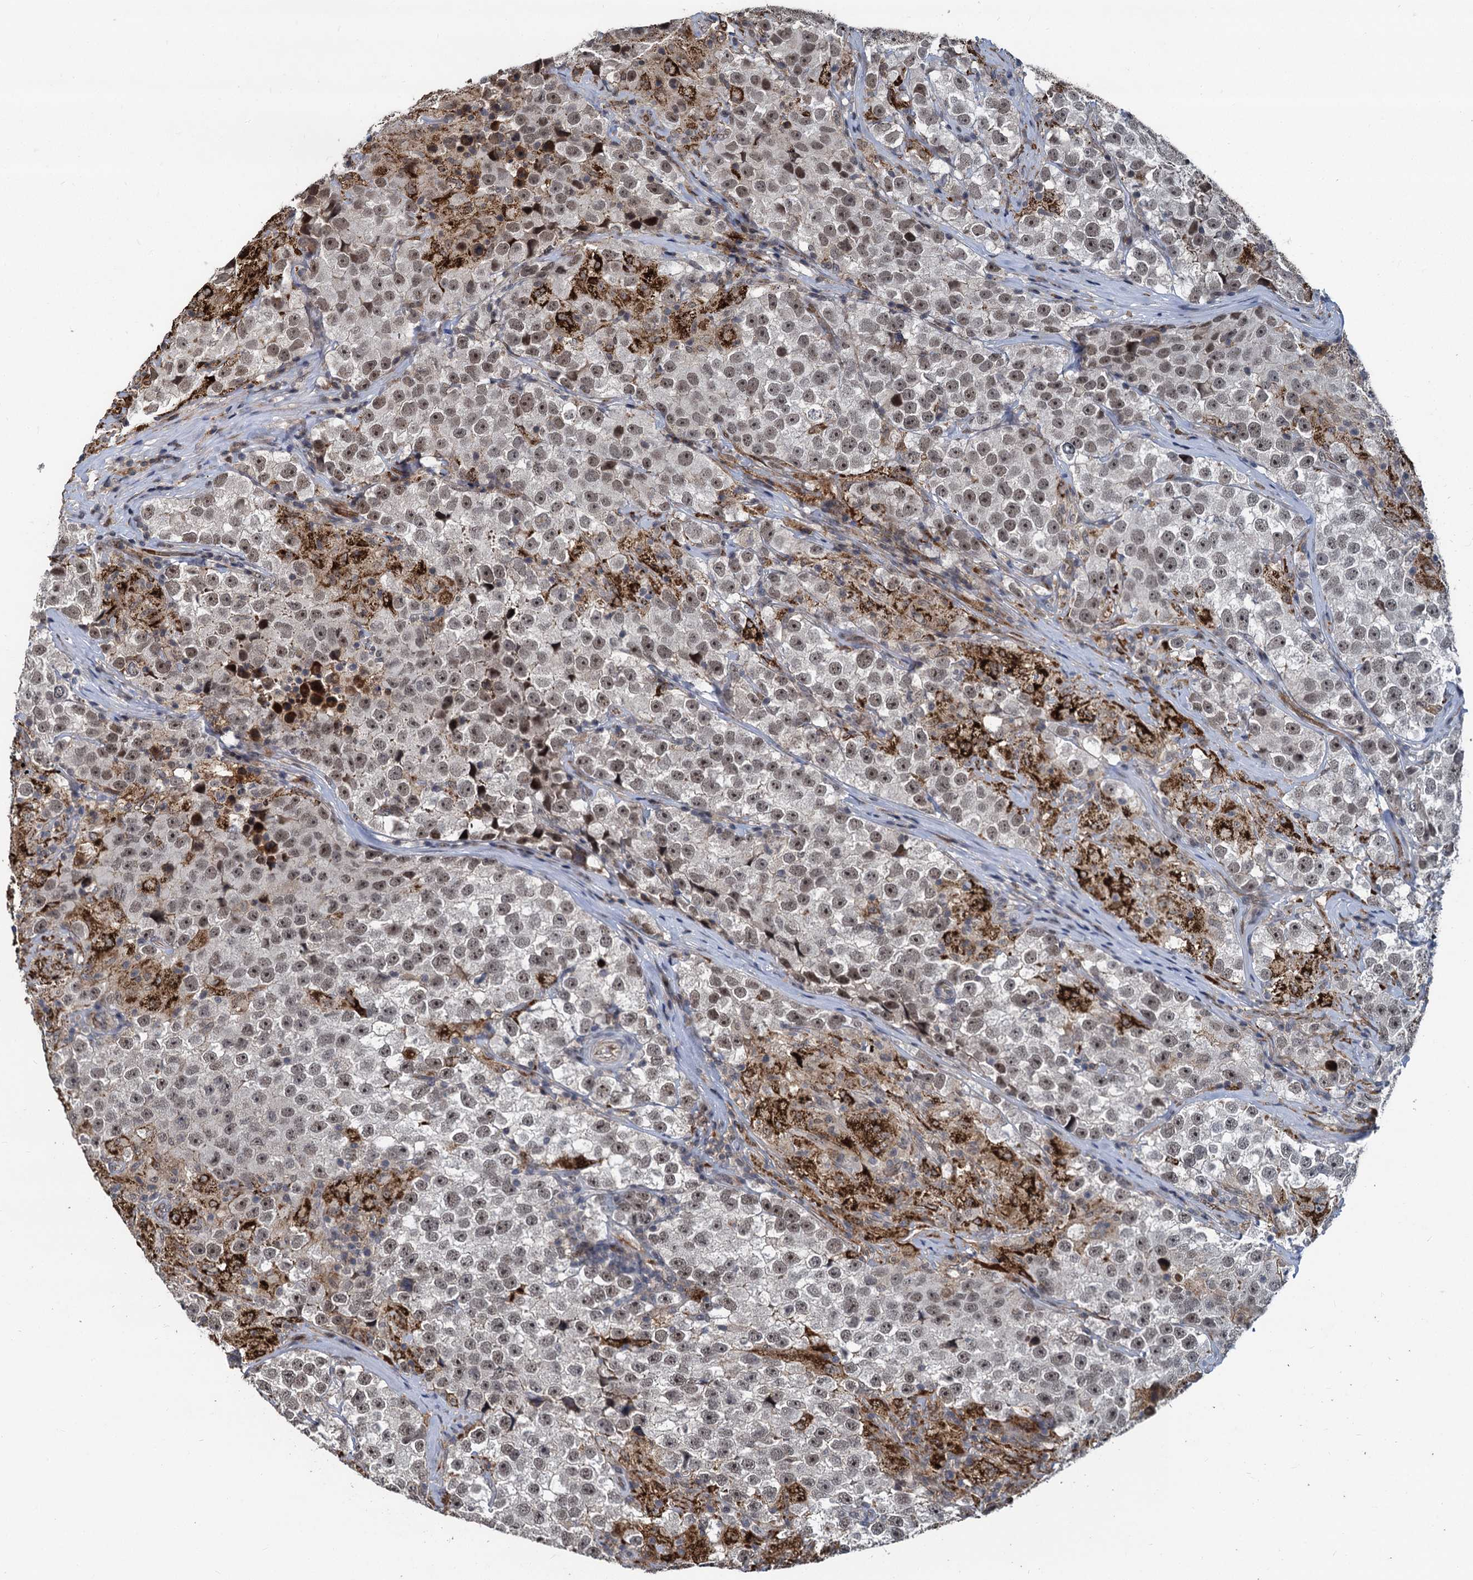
{"staining": {"intensity": "weak", "quantity": ">75%", "location": "cytoplasmic/membranous,nuclear"}, "tissue": "testis cancer", "cell_type": "Tumor cells", "image_type": "cancer", "snomed": [{"axis": "morphology", "description": "Seminoma, NOS"}, {"axis": "topography", "description": "Testis"}], "caption": "A histopathology image showing weak cytoplasmic/membranous and nuclear expression in approximately >75% of tumor cells in testis cancer, as visualized by brown immunohistochemical staining.", "gene": "FANCI", "patient": {"sex": "male", "age": 46}}